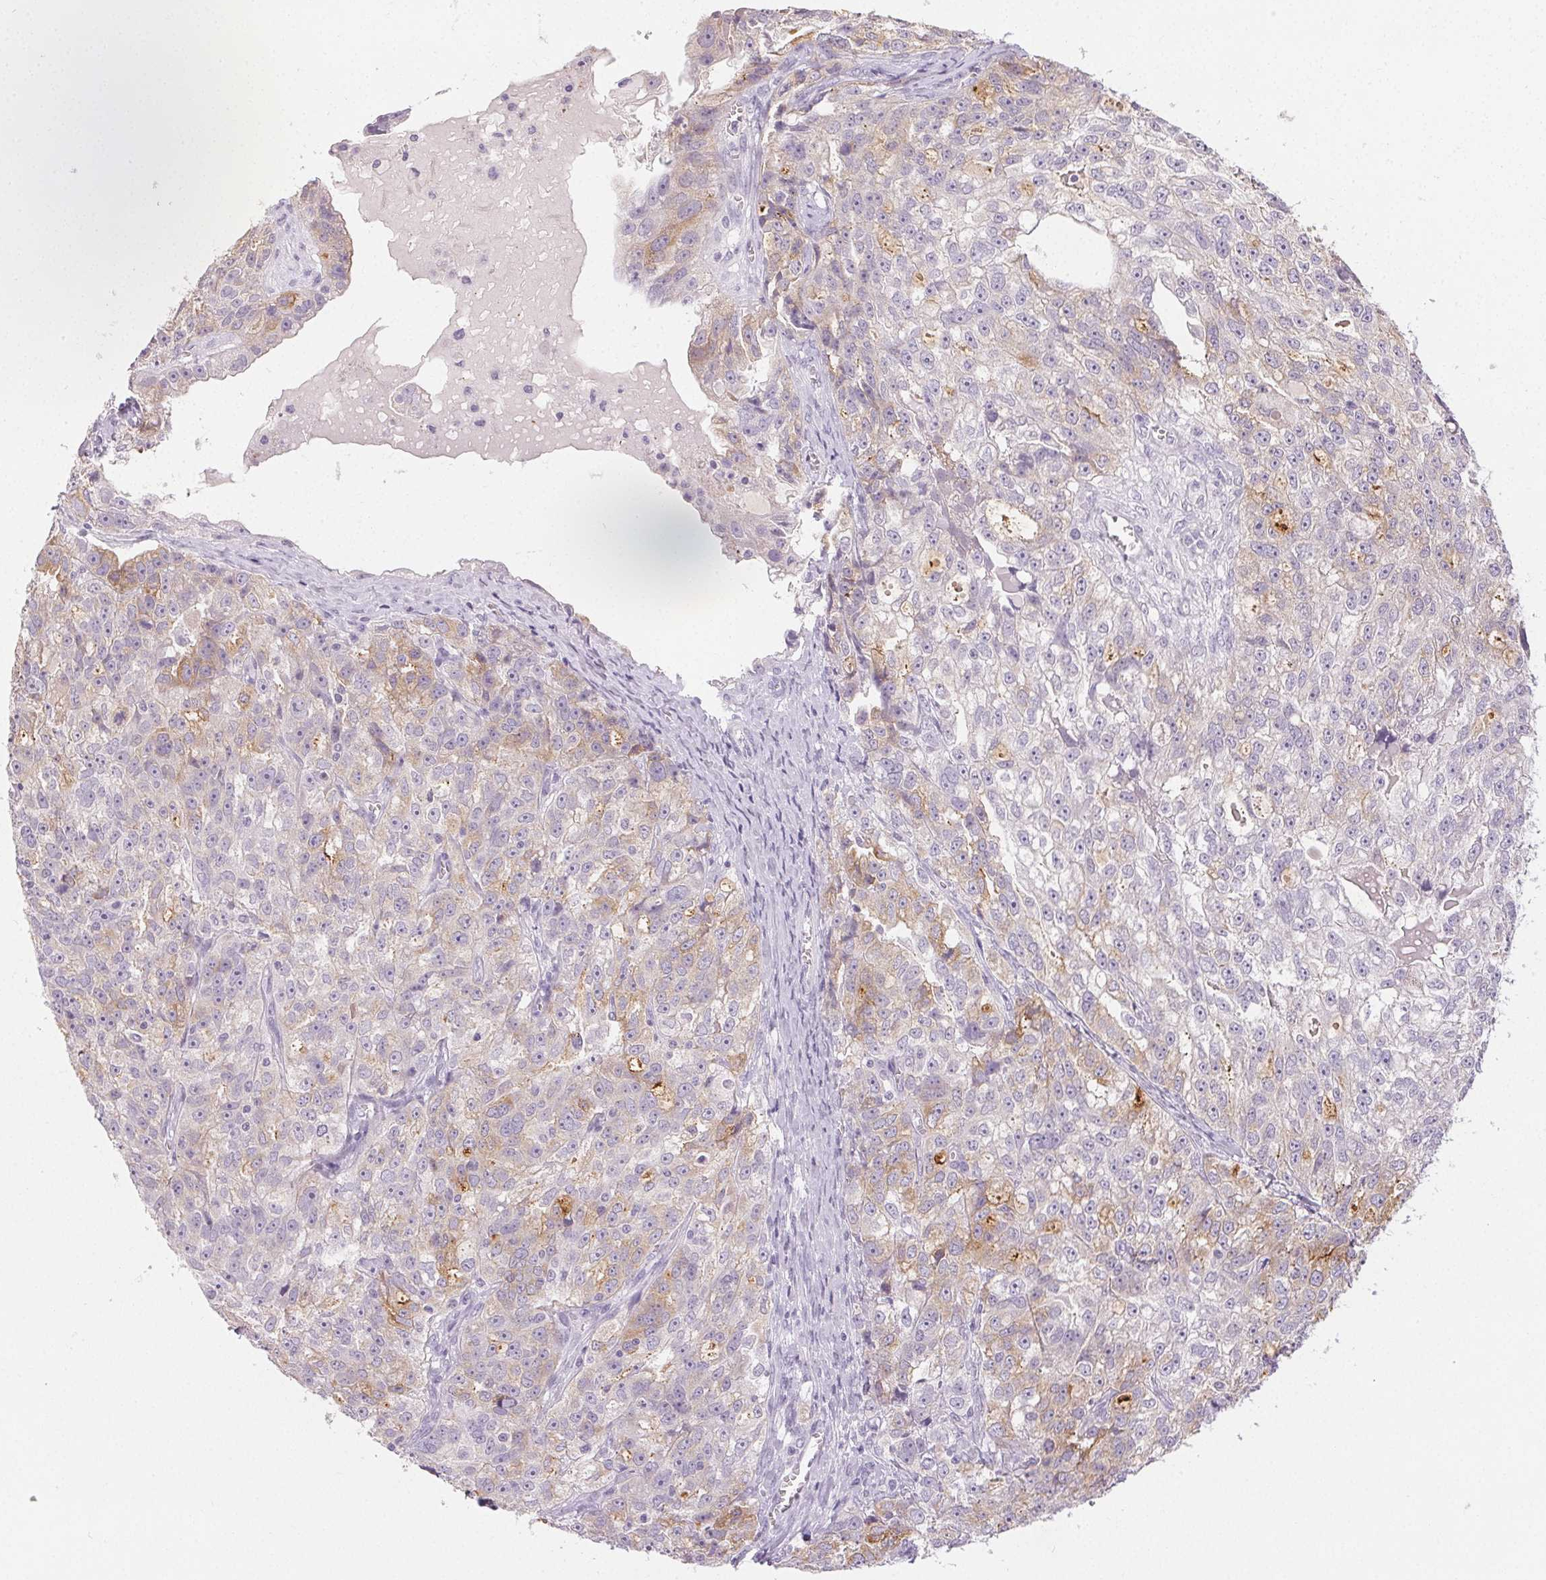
{"staining": {"intensity": "moderate", "quantity": "<25%", "location": "cytoplasmic/membranous"}, "tissue": "ovarian cancer", "cell_type": "Tumor cells", "image_type": "cancer", "snomed": [{"axis": "morphology", "description": "Cystadenocarcinoma, serous, NOS"}, {"axis": "topography", "description": "Ovary"}], "caption": "Human ovarian cancer (serous cystadenocarcinoma) stained with a protein marker demonstrates moderate staining in tumor cells.", "gene": "SFTPD", "patient": {"sex": "female", "age": 51}}